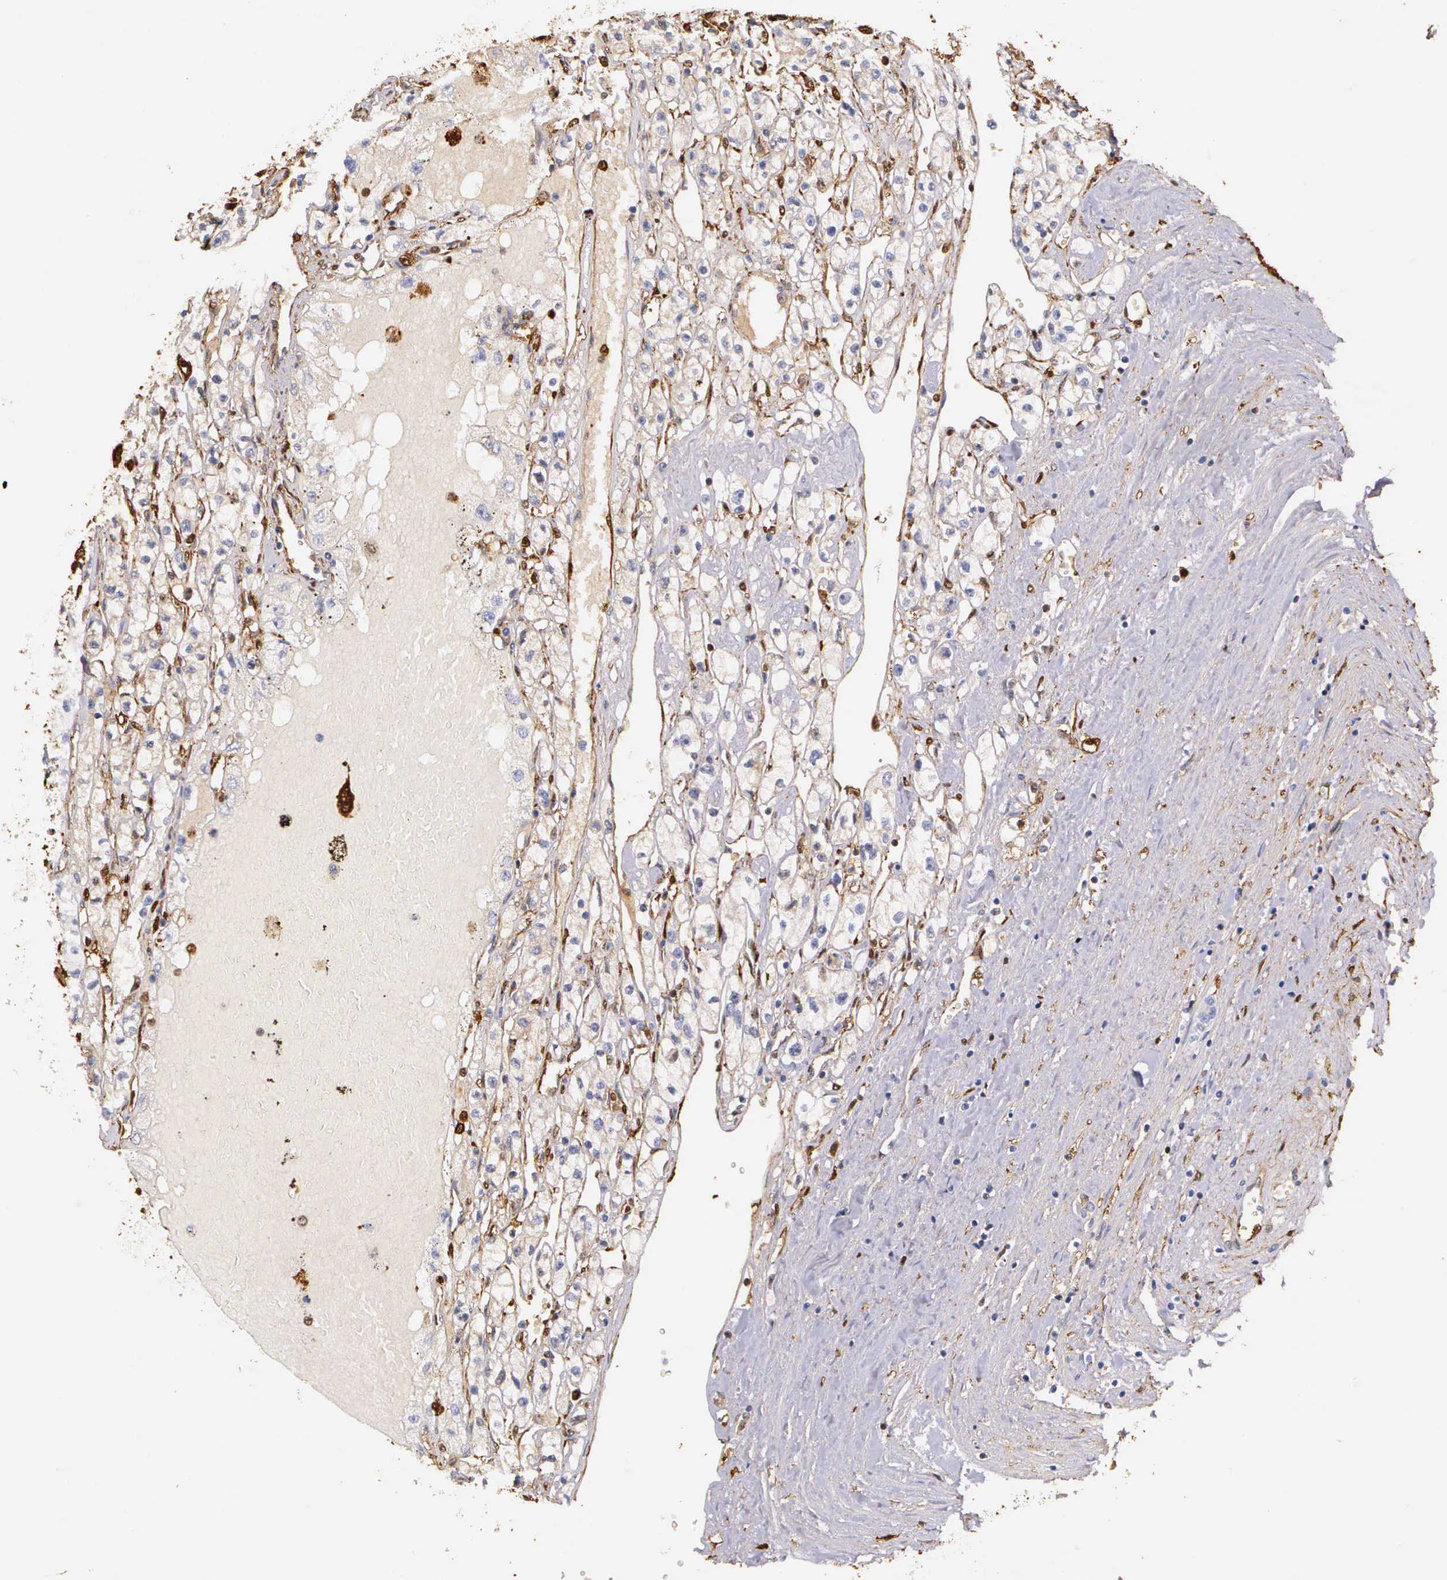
{"staining": {"intensity": "negative", "quantity": "none", "location": "none"}, "tissue": "renal cancer", "cell_type": "Tumor cells", "image_type": "cancer", "snomed": [{"axis": "morphology", "description": "Adenocarcinoma, NOS"}, {"axis": "topography", "description": "Kidney"}], "caption": "IHC image of neoplastic tissue: renal adenocarcinoma stained with DAB (3,3'-diaminobenzidine) shows no significant protein staining in tumor cells.", "gene": "LGALS1", "patient": {"sex": "male", "age": 56}}